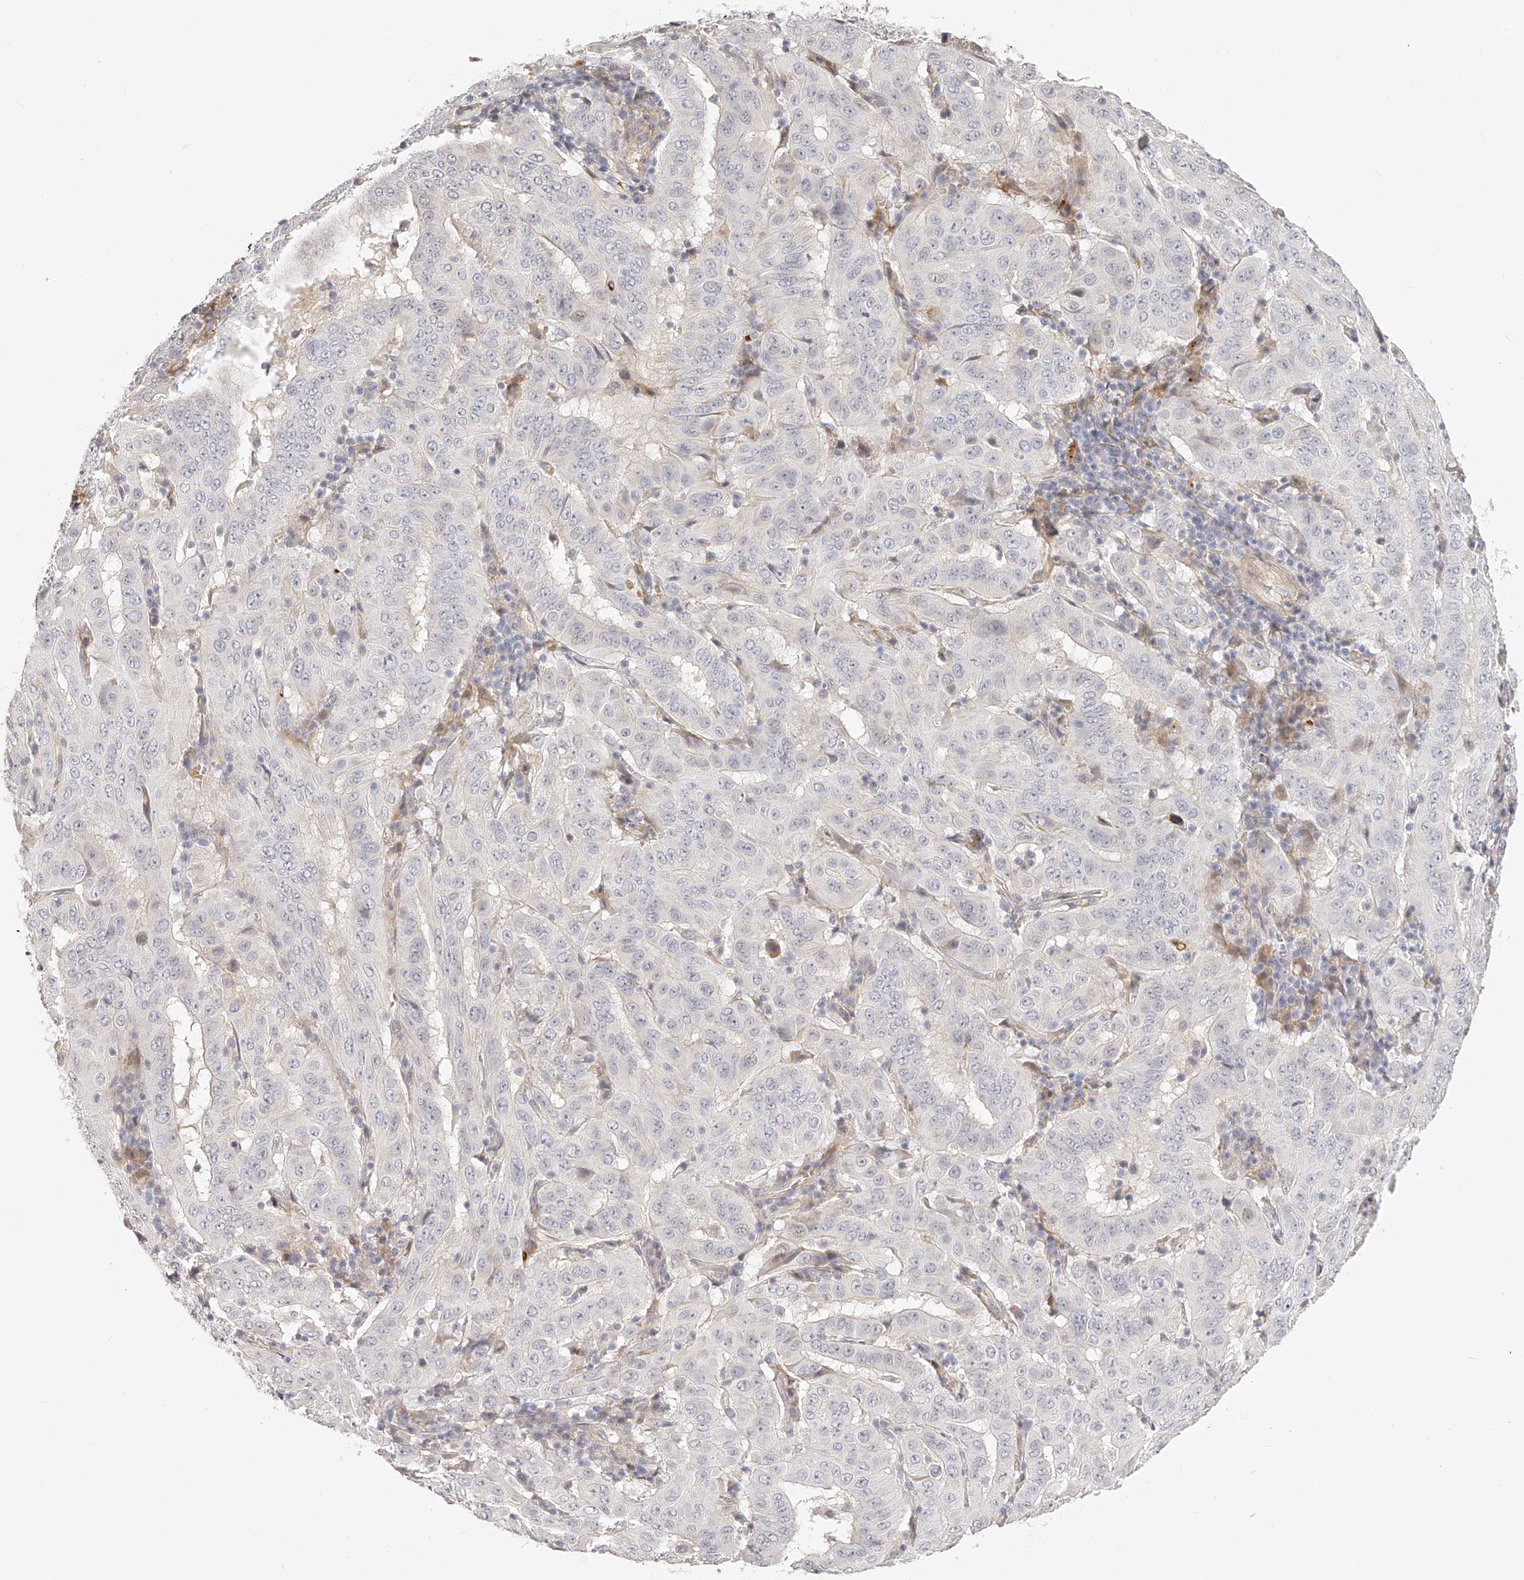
{"staining": {"intensity": "negative", "quantity": "none", "location": "none"}, "tissue": "pancreatic cancer", "cell_type": "Tumor cells", "image_type": "cancer", "snomed": [{"axis": "morphology", "description": "Adenocarcinoma, NOS"}, {"axis": "topography", "description": "Pancreas"}], "caption": "High magnification brightfield microscopy of adenocarcinoma (pancreatic) stained with DAB (3,3'-diaminobenzidine) (brown) and counterstained with hematoxylin (blue): tumor cells show no significant staining. The staining was performed using DAB (3,3'-diaminobenzidine) to visualize the protein expression in brown, while the nuclei were stained in blue with hematoxylin (Magnification: 20x).", "gene": "ITGB3", "patient": {"sex": "male", "age": 63}}